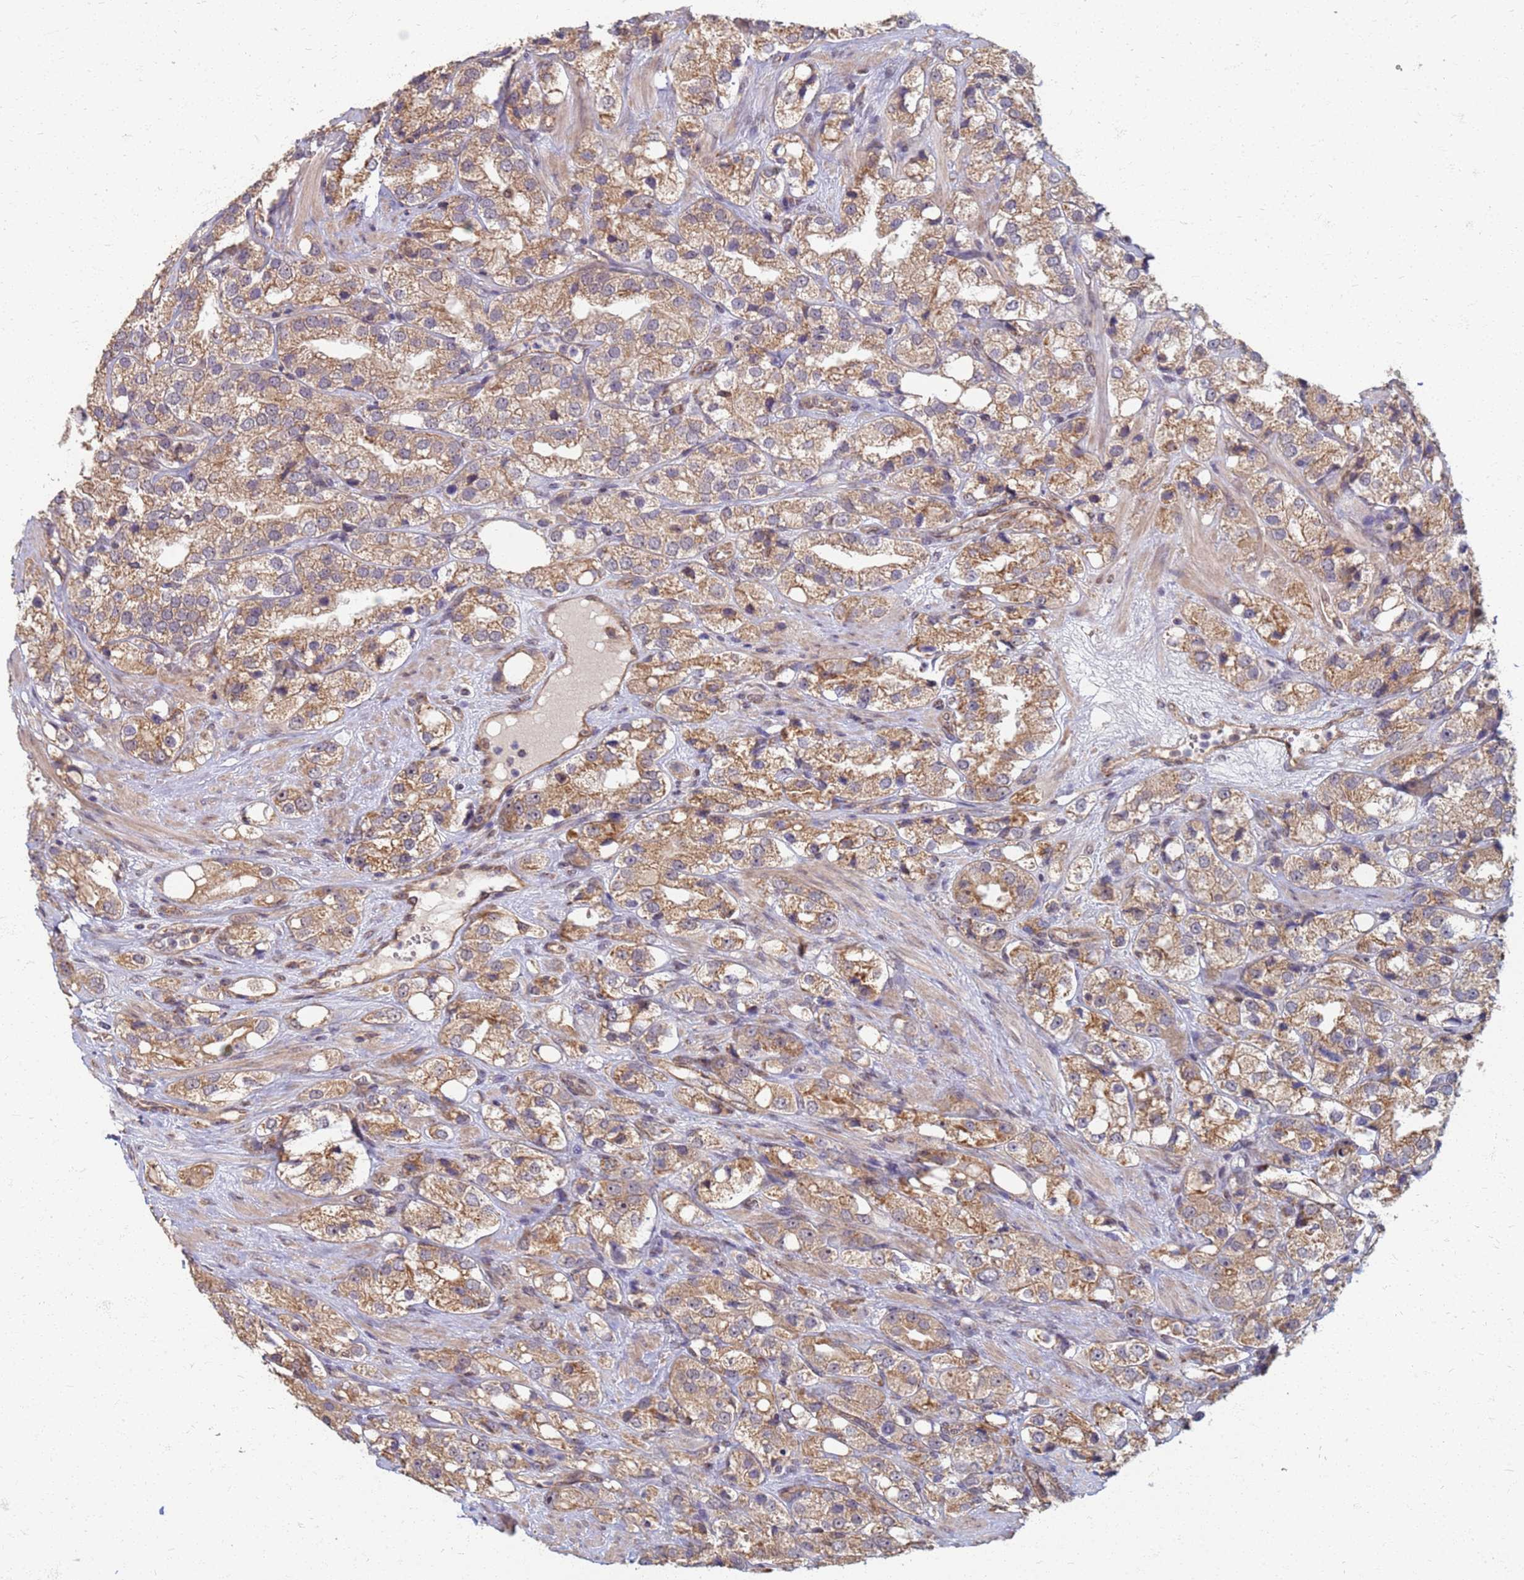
{"staining": {"intensity": "moderate", "quantity": ">75%", "location": "cytoplasmic/membranous"}, "tissue": "prostate cancer", "cell_type": "Tumor cells", "image_type": "cancer", "snomed": [{"axis": "morphology", "description": "Adenocarcinoma, NOS"}, {"axis": "topography", "description": "Prostate"}], "caption": "Moderate cytoplasmic/membranous protein staining is identified in about >75% of tumor cells in adenocarcinoma (prostate). The staining was performed using DAB (3,3'-diaminobenzidine), with brown indicating positive protein expression. Nuclei are stained blue with hematoxylin.", "gene": "ITGB4", "patient": {"sex": "male", "age": 79}}